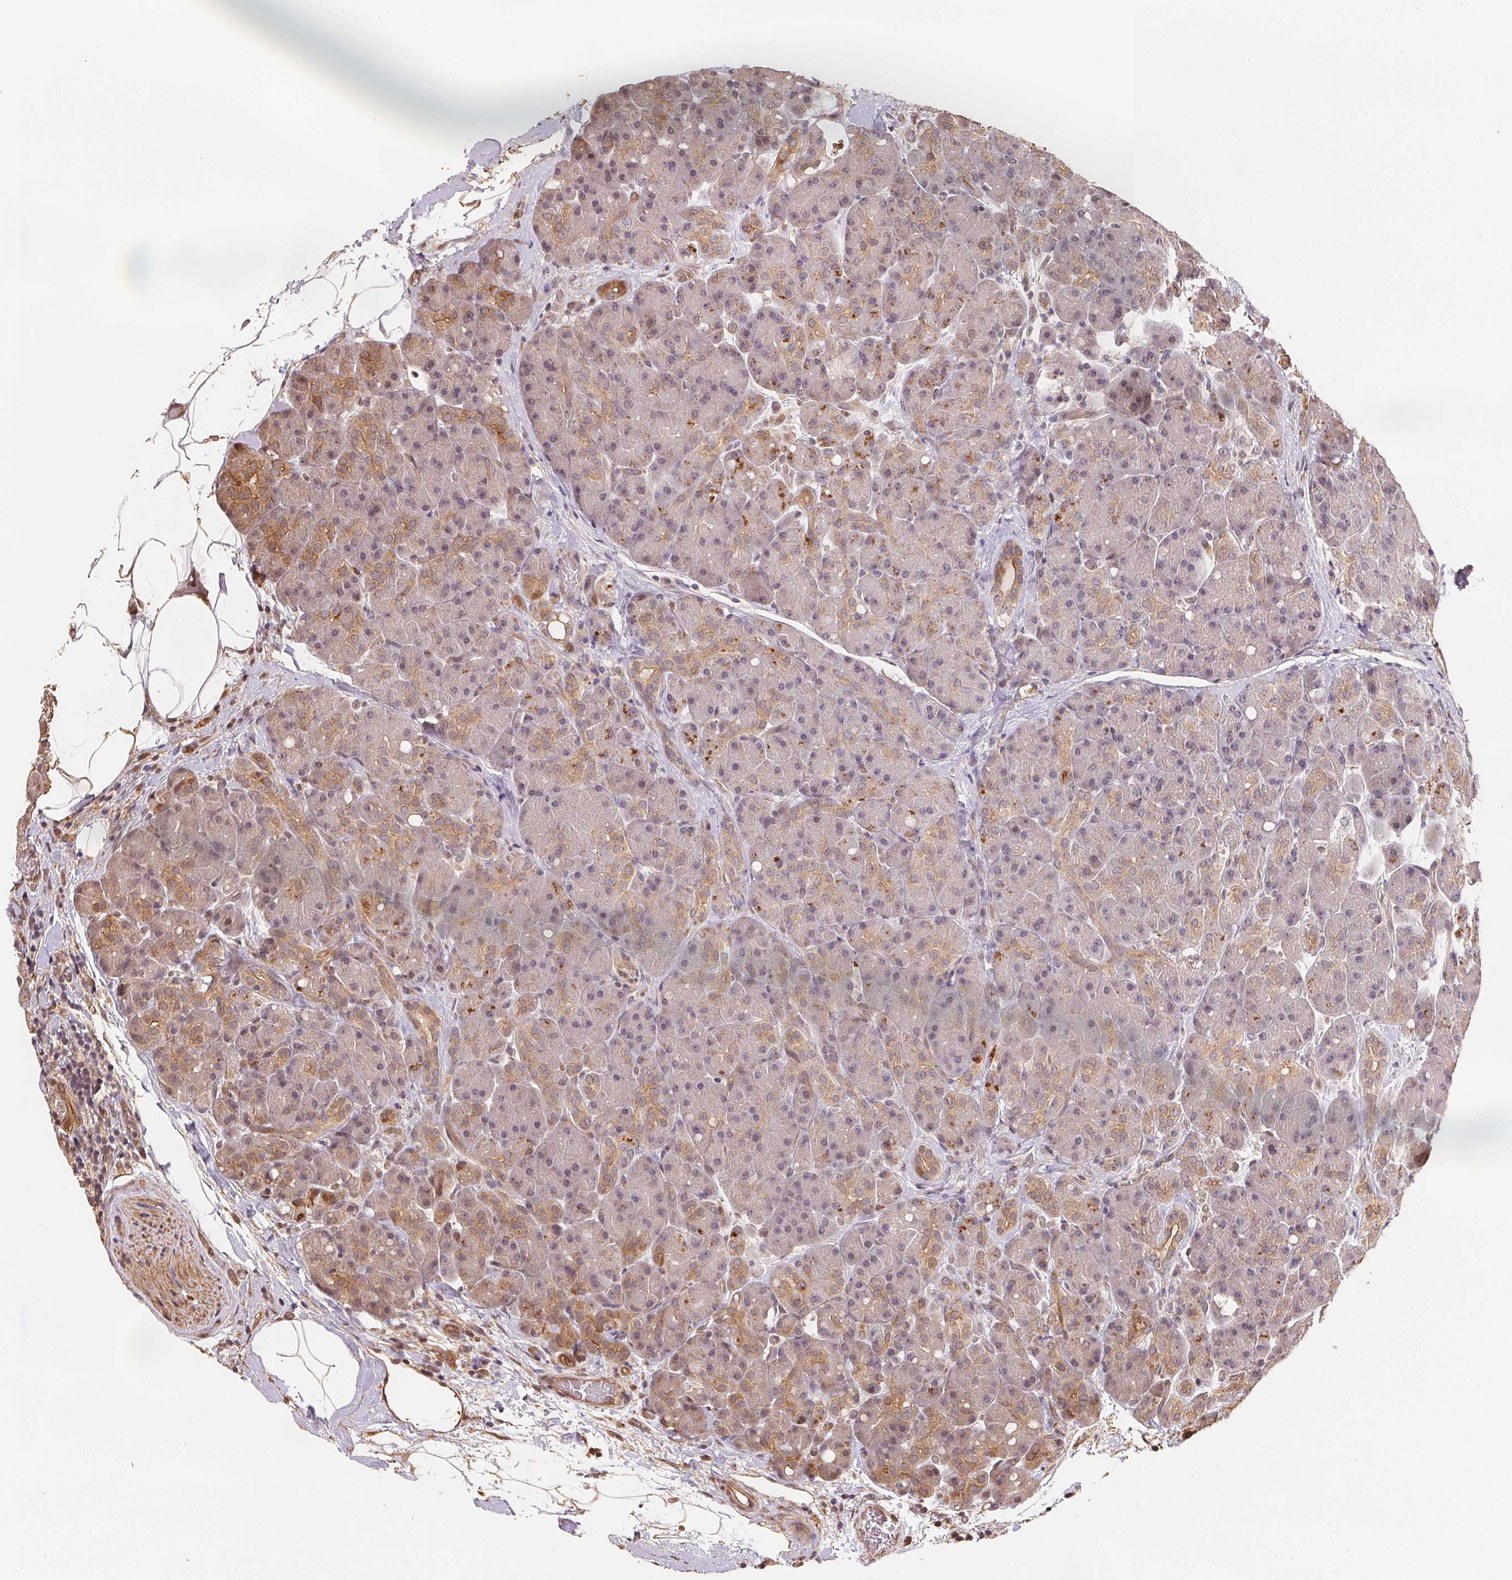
{"staining": {"intensity": "moderate", "quantity": "<25%", "location": "cytoplasmic/membranous"}, "tissue": "pancreas", "cell_type": "Exocrine glandular cells", "image_type": "normal", "snomed": [{"axis": "morphology", "description": "Normal tissue, NOS"}, {"axis": "topography", "description": "Pancreas"}], "caption": "Approximately <25% of exocrine glandular cells in normal pancreas display moderate cytoplasmic/membranous protein positivity as visualized by brown immunohistochemical staining.", "gene": "TMEM222", "patient": {"sex": "male", "age": 55}}